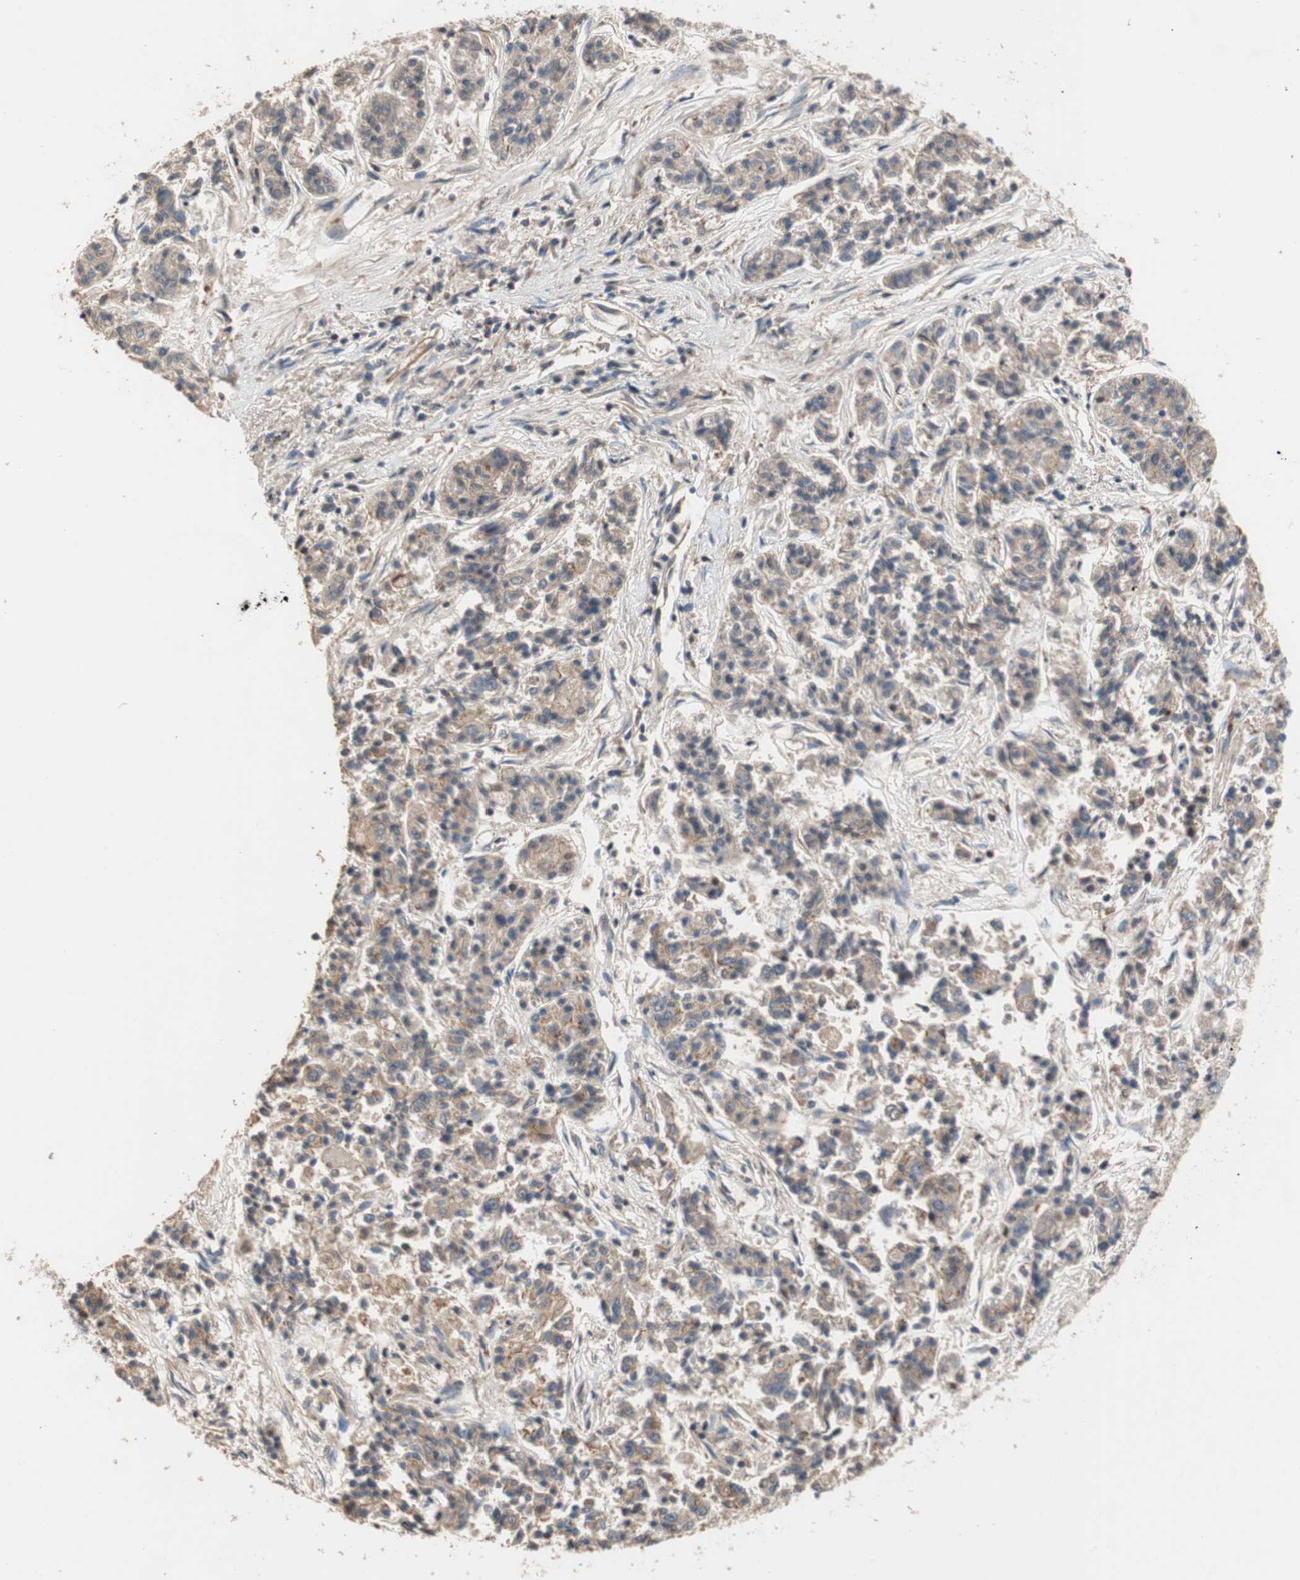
{"staining": {"intensity": "weak", "quantity": ">75%", "location": "cytoplasmic/membranous"}, "tissue": "lung cancer", "cell_type": "Tumor cells", "image_type": "cancer", "snomed": [{"axis": "morphology", "description": "Adenocarcinoma, NOS"}, {"axis": "topography", "description": "Lung"}], "caption": "The image exhibits immunohistochemical staining of lung cancer. There is weak cytoplasmic/membranous positivity is identified in about >75% of tumor cells.", "gene": "MAP4K2", "patient": {"sex": "male", "age": 84}}